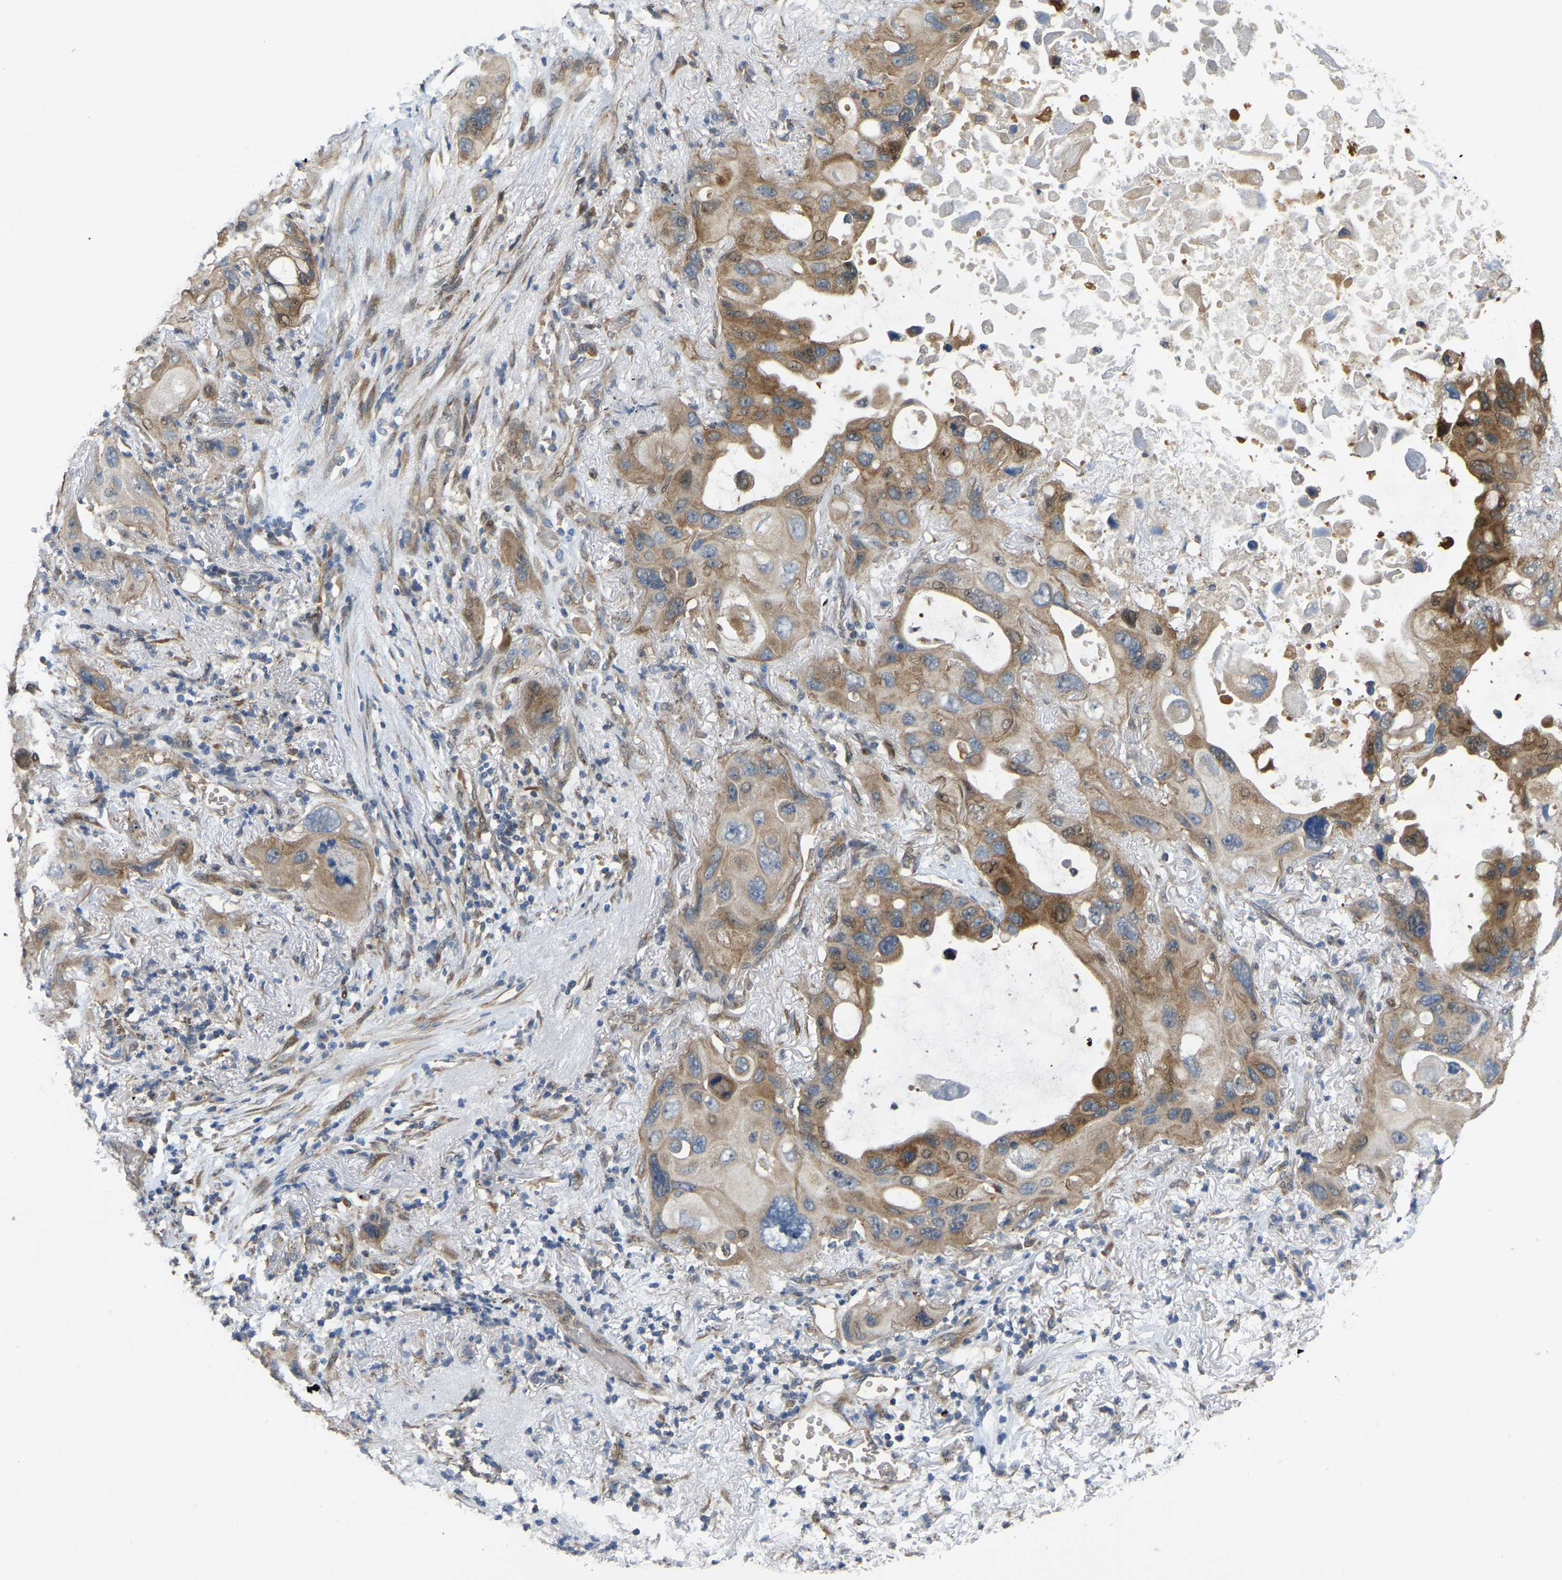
{"staining": {"intensity": "moderate", "quantity": "25%-75%", "location": "cytoplasmic/membranous"}, "tissue": "lung cancer", "cell_type": "Tumor cells", "image_type": "cancer", "snomed": [{"axis": "morphology", "description": "Squamous cell carcinoma, NOS"}, {"axis": "topography", "description": "Lung"}], "caption": "Lung cancer stained with a brown dye reveals moderate cytoplasmic/membranous positive expression in about 25%-75% of tumor cells.", "gene": "C21orf91", "patient": {"sex": "female", "age": 73}}